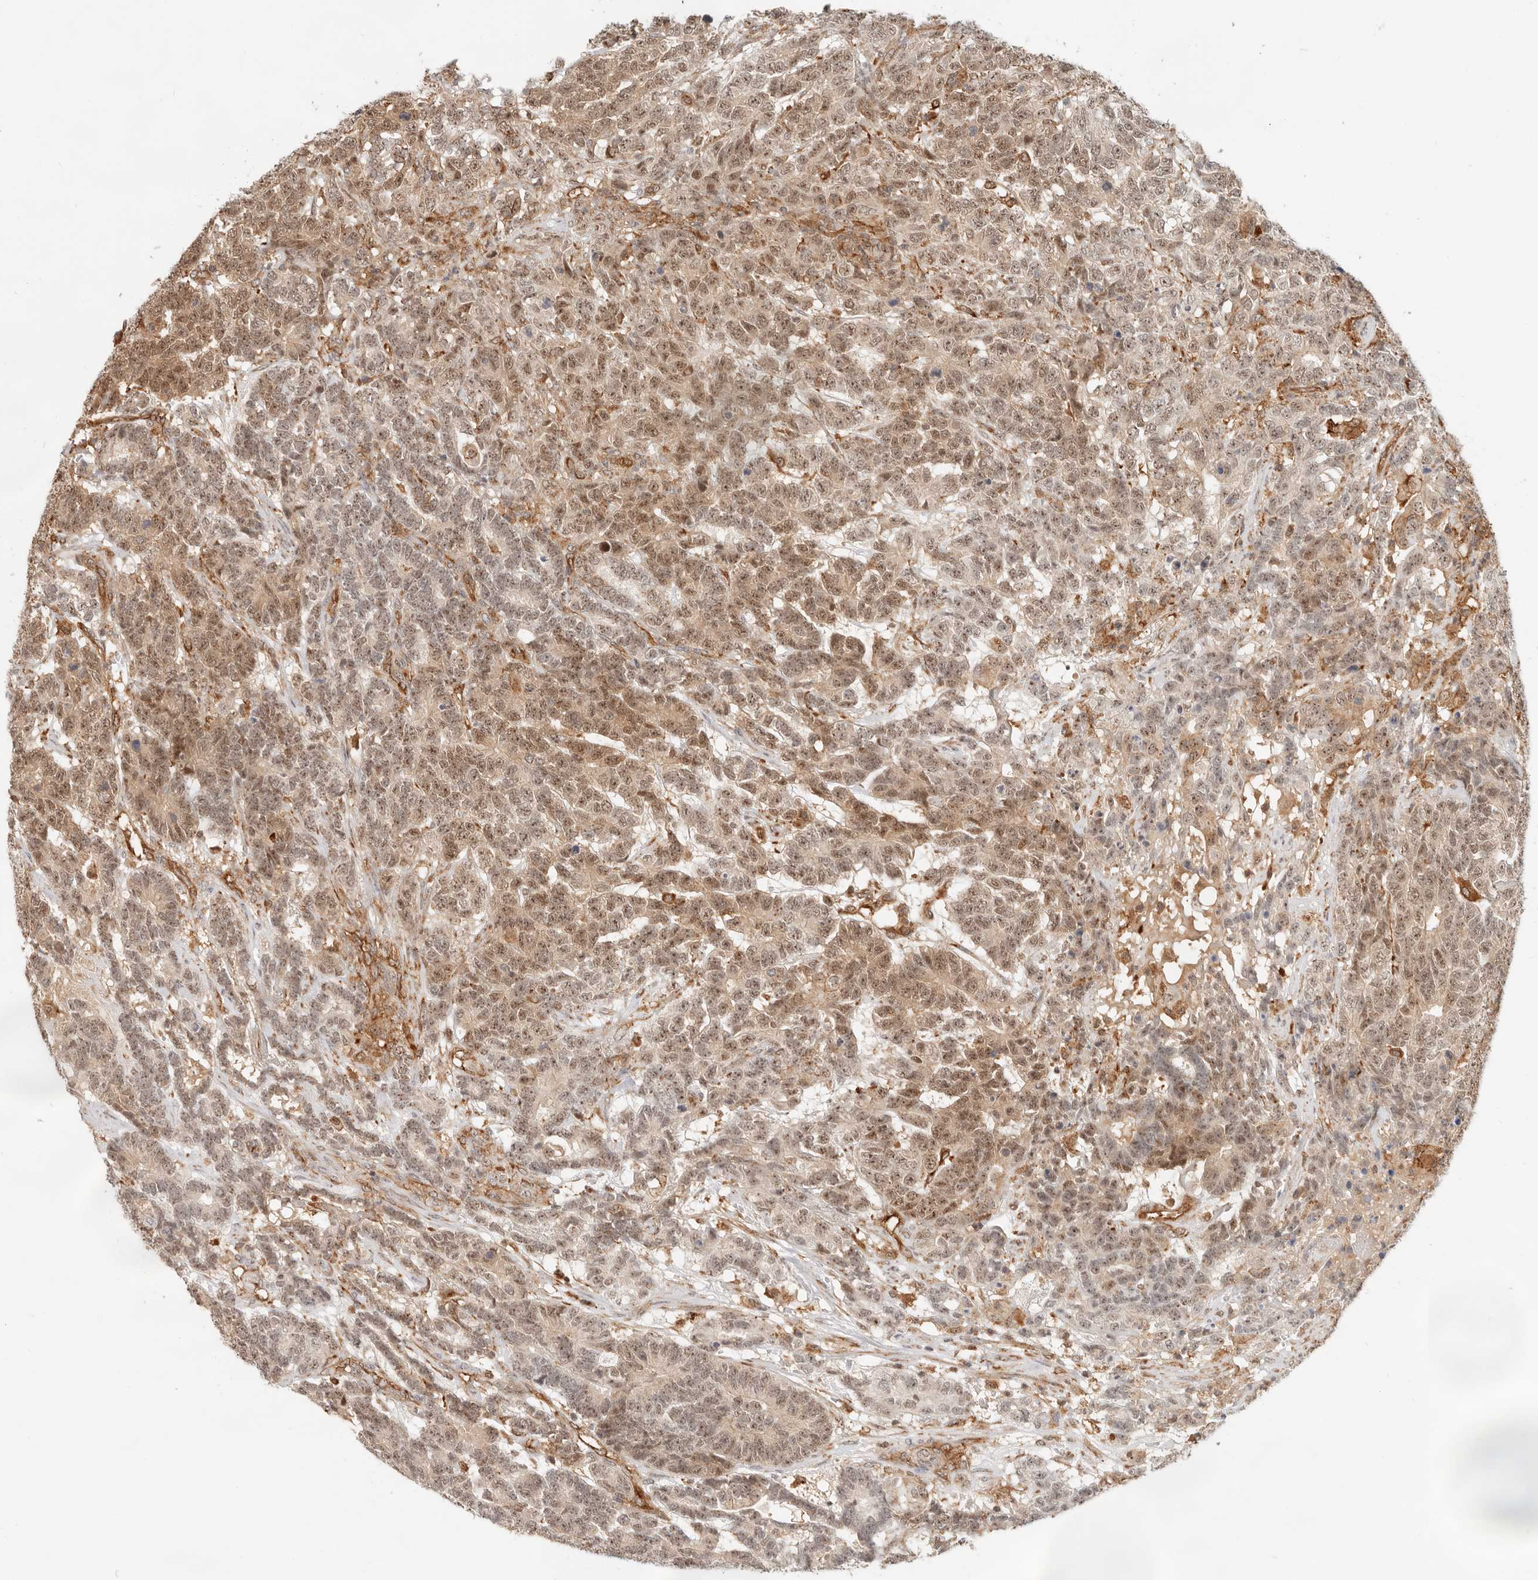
{"staining": {"intensity": "moderate", "quantity": ">75%", "location": "cytoplasmic/membranous,nuclear"}, "tissue": "testis cancer", "cell_type": "Tumor cells", "image_type": "cancer", "snomed": [{"axis": "morphology", "description": "Carcinoma, Embryonal, NOS"}, {"axis": "topography", "description": "Testis"}], "caption": "An immunohistochemistry (IHC) photomicrograph of tumor tissue is shown. Protein staining in brown highlights moderate cytoplasmic/membranous and nuclear positivity in testis cancer (embryonal carcinoma) within tumor cells.", "gene": "HEXD", "patient": {"sex": "male", "age": 26}}